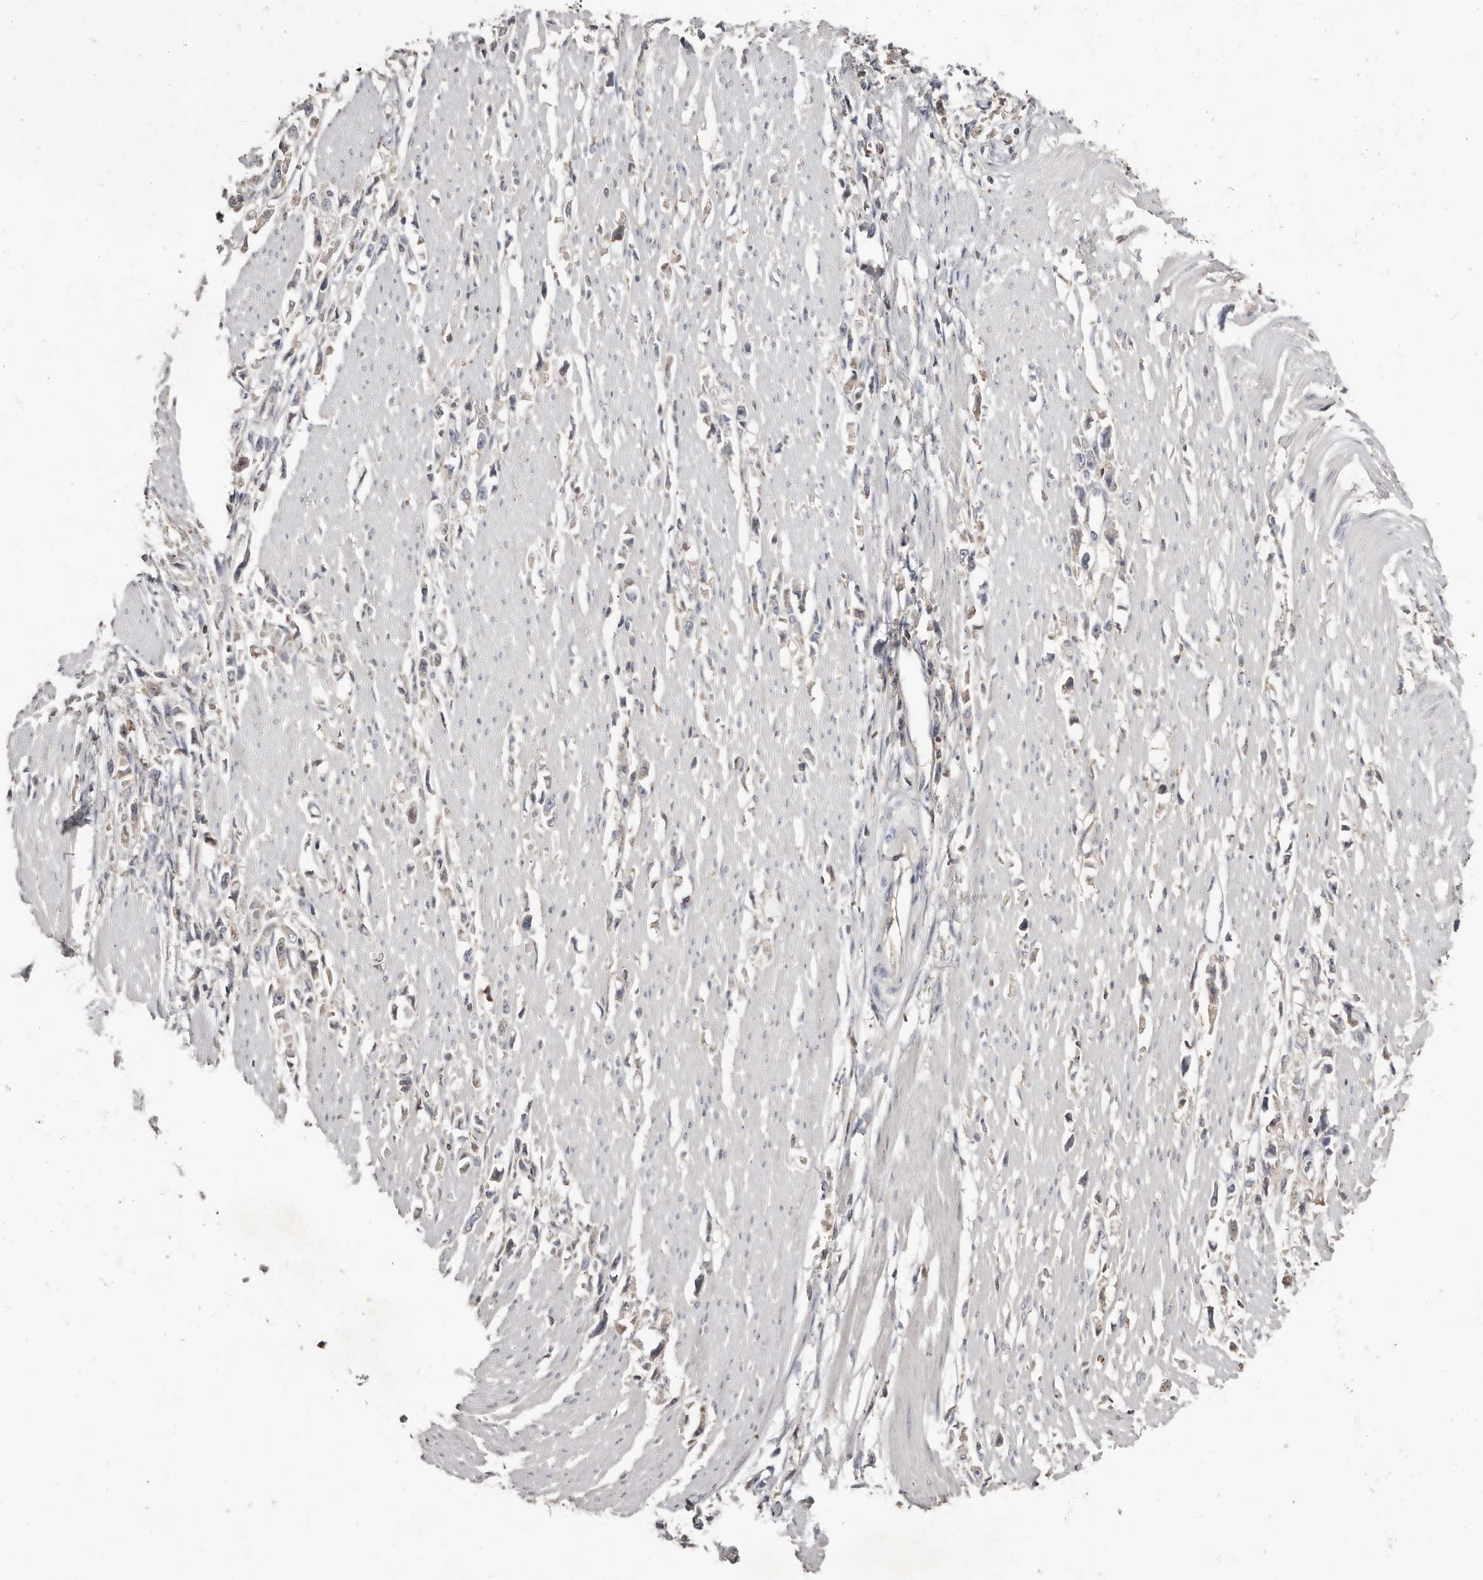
{"staining": {"intensity": "negative", "quantity": "none", "location": "none"}, "tissue": "stomach cancer", "cell_type": "Tumor cells", "image_type": "cancer", "snomed": [{"axis": "morphology", "description": "Adenocarcinoma, NOS"}, {"axis": "topography", "description": "Stomach"}], "caption": "Immunohistochemical staining of human stomach cancer shows no significant positivity in tumor cells. (Immunohistochemistry, brightfield microscopy, high magnification).", "gene": "SLC39A2", "patient": {"sex": "female", "age": 59}}